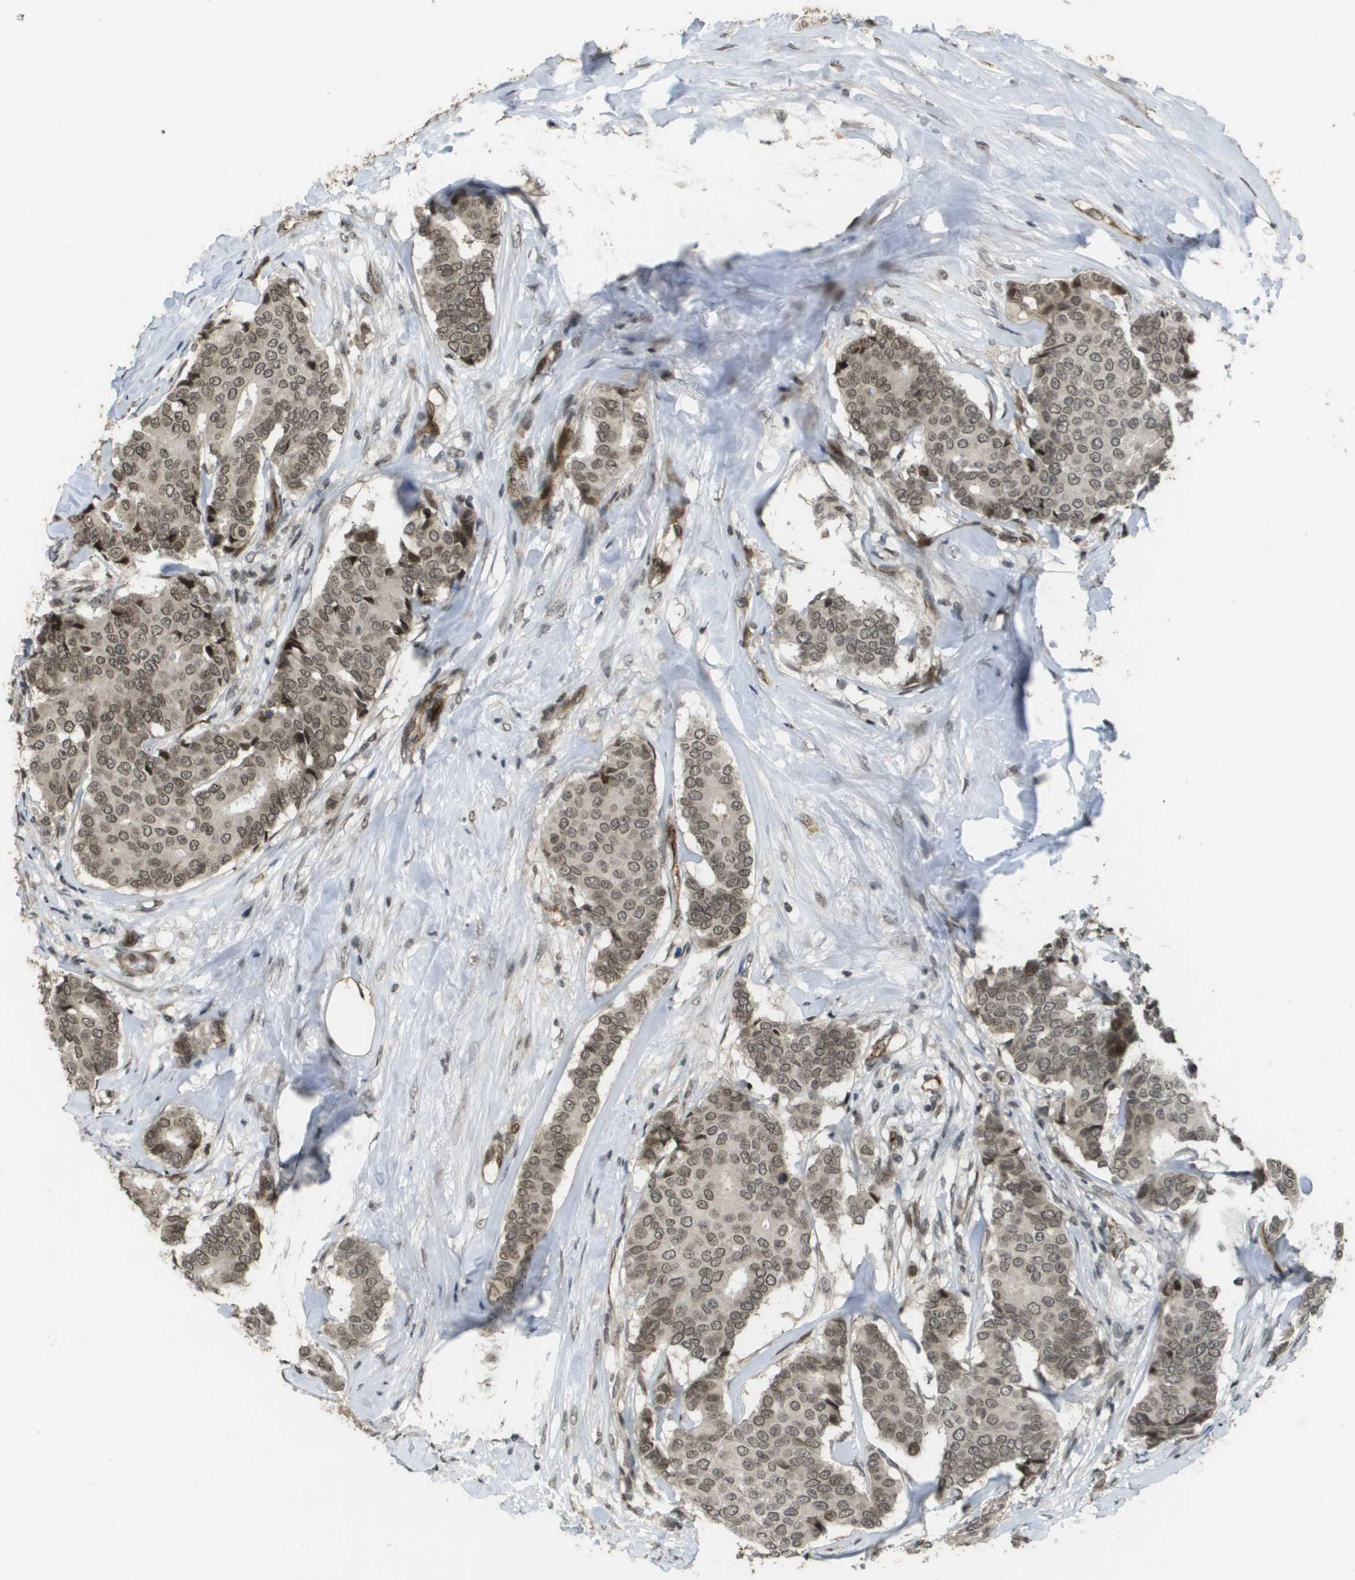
{"staining": {"intensity": "weak", "quantity": ">75%", "location": "nuclear"}, "tissue": "breast cancer", "cell_type": "Tumor cells", "image_type": "cancer", "snomed": [{"axis": "morphology", "description": "Duct carcinoma"}, {"axis": "topography", "description": "Breast"}], "caption": "Breast cancer (intraductal carcinoma) stained for a protein displays weak nuclear positivity in tumor cells.", "gene": "KAT5", "patient": {"sex": "female", "age": 75}}